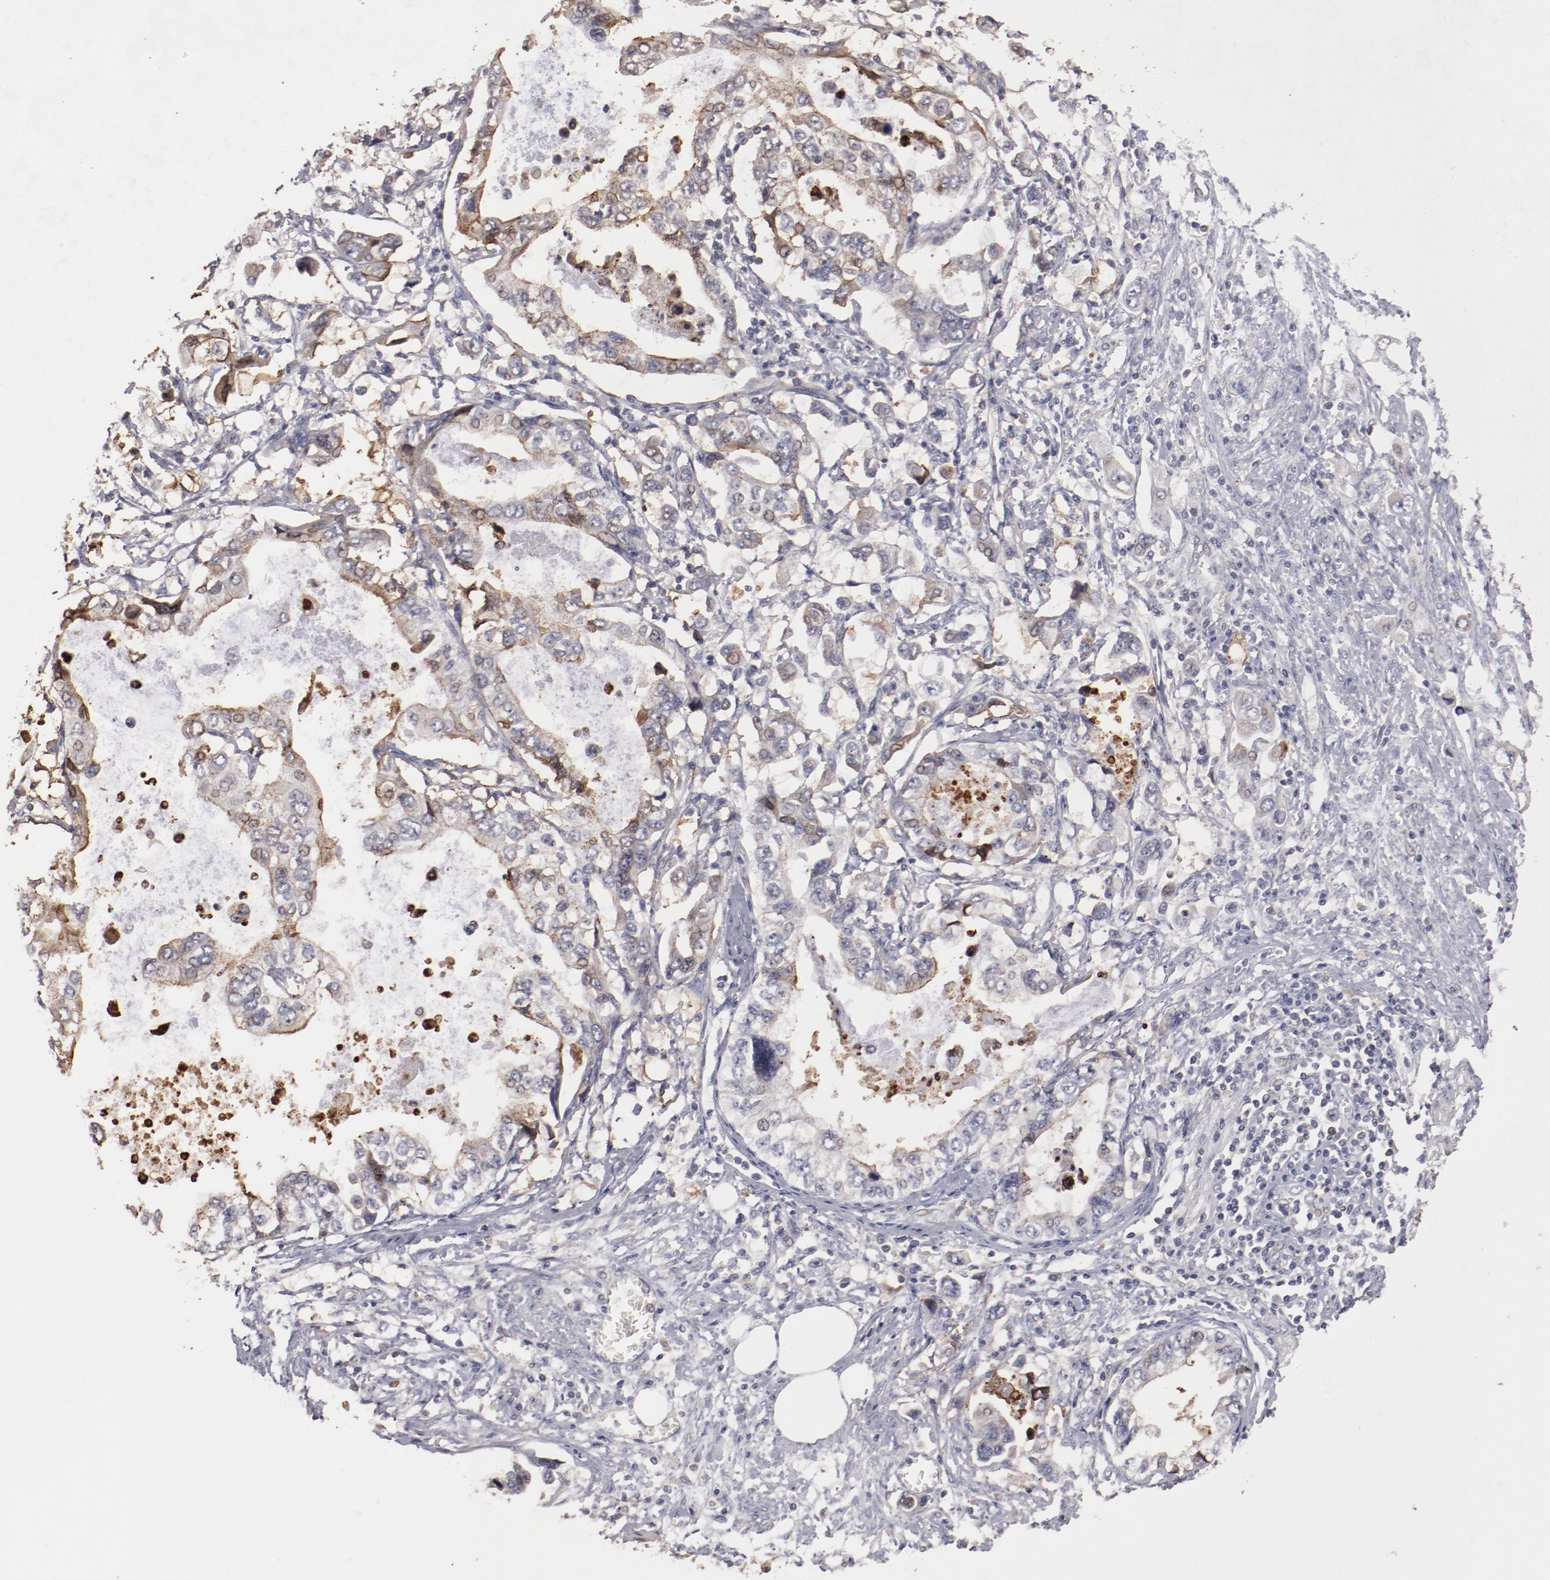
{"staining": {"intensity": "weak", "quantity": ">75%", "location": "cytoplasmic/membranous"}, "tissue": "stomach cancer", "cell_type": "Tumor cells", "image_type": "cancer", "snomed": [{"axis": "morphology", "description": "Adenocarcinoma, NOS"}, {"axis": "topography", "description": "Pancreas"}, {"axis": "topography", "description": "Stomach, upper"}], "caption": "Stomach cancer stained with a brown dye shows weak cytoplasmic/membranous positive staining in about >75% of tumor cells.", "gene": "LRRC75B", "patient": {"sex": "male", "age": 77}}